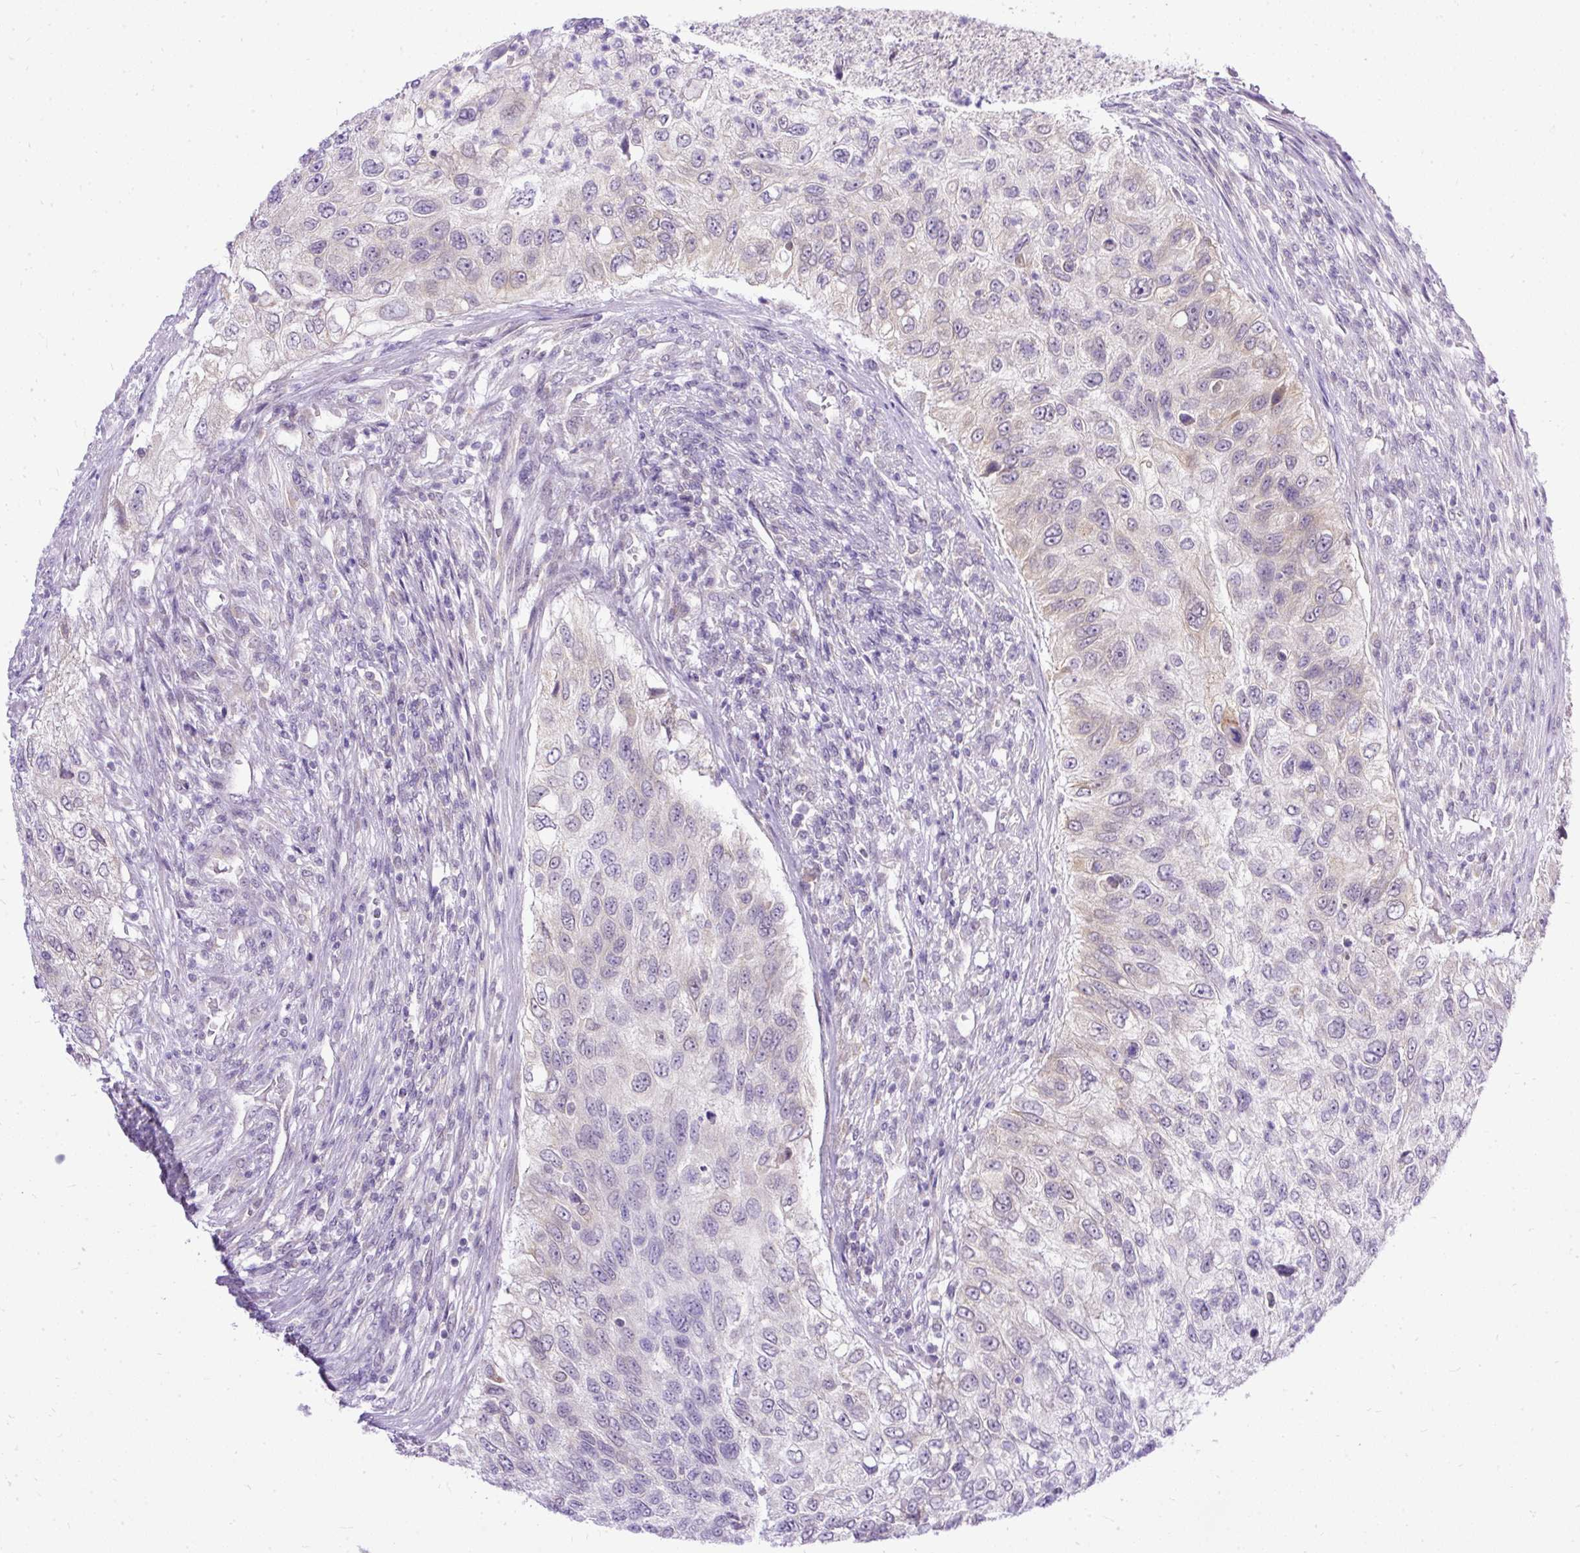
{"staining": {"intensity": "weak", "quantity": "25%-75%", "location": "cytoplasmic/membranous"}, "tissue": "urothelial cancer", "cell_type": "Tumor cells", "image_type": "cancer", "snomed": [{"axis": "morphology", "description": "Urothelial carcinoma, High grade"}, {"axis": "topography", "description": "Urinary bladder"}], "caption": "Weak cytoplasmic/membranous positivity is seen in approximately 25%-75% of tumor cells in urothelial cancer.", "gene": "AMFR", "patient": {"sex": "female", "age": 60}}